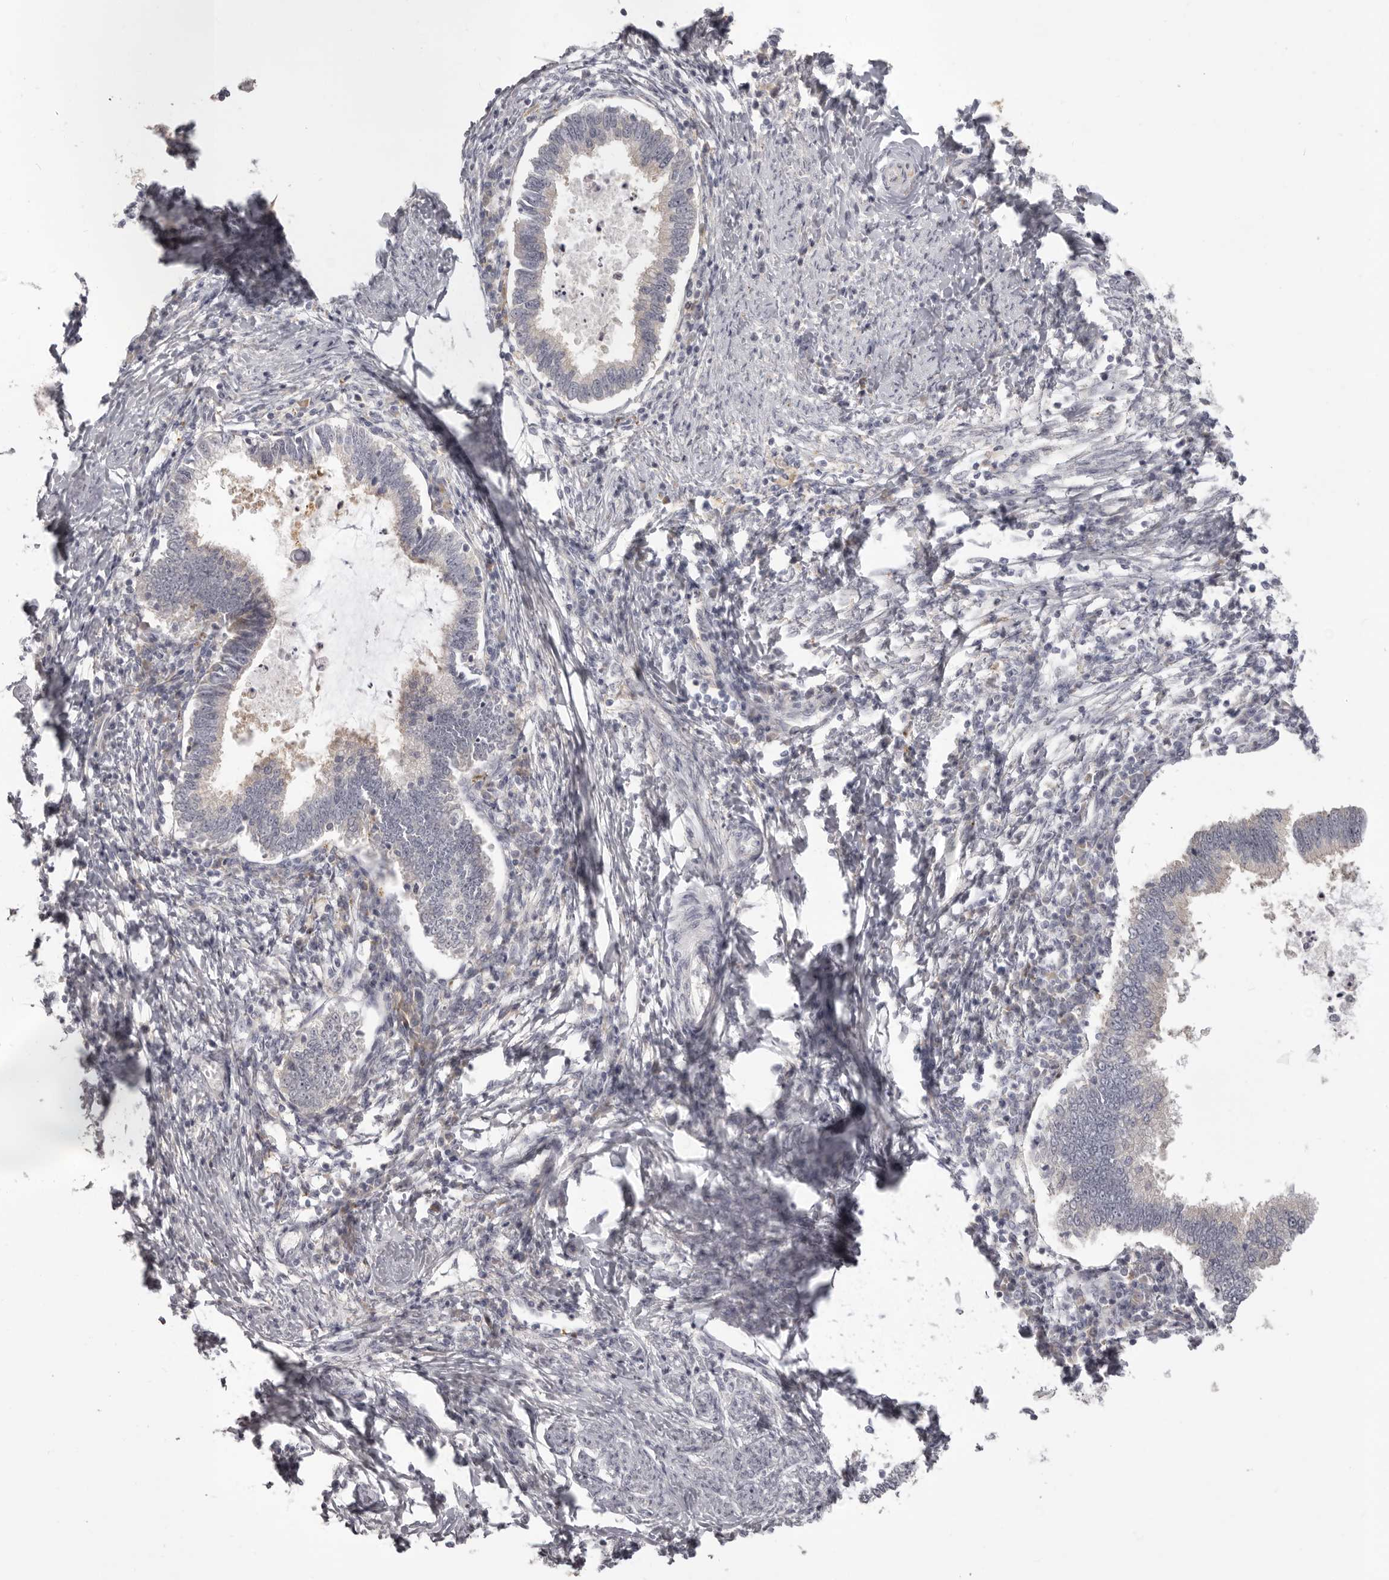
{"staining": {"intensity": "negative", "quantity": "none", "location": "none"}, "tissue": "cervical cancer", "cell_type": "Tumor cells", "image_type": "cancer", "snomed": [{"axis": "morphology", "description": "Adenocarcinoma, NOS"}, {"axis": "topography", "description": "Cervix"}], "caption": "DAB immunohistochemical staining of cervical cancer exhibits no significant positivity in tumor cells.", "gene": "OTUD3", "patient": {"sex": "female", "age": 36}}